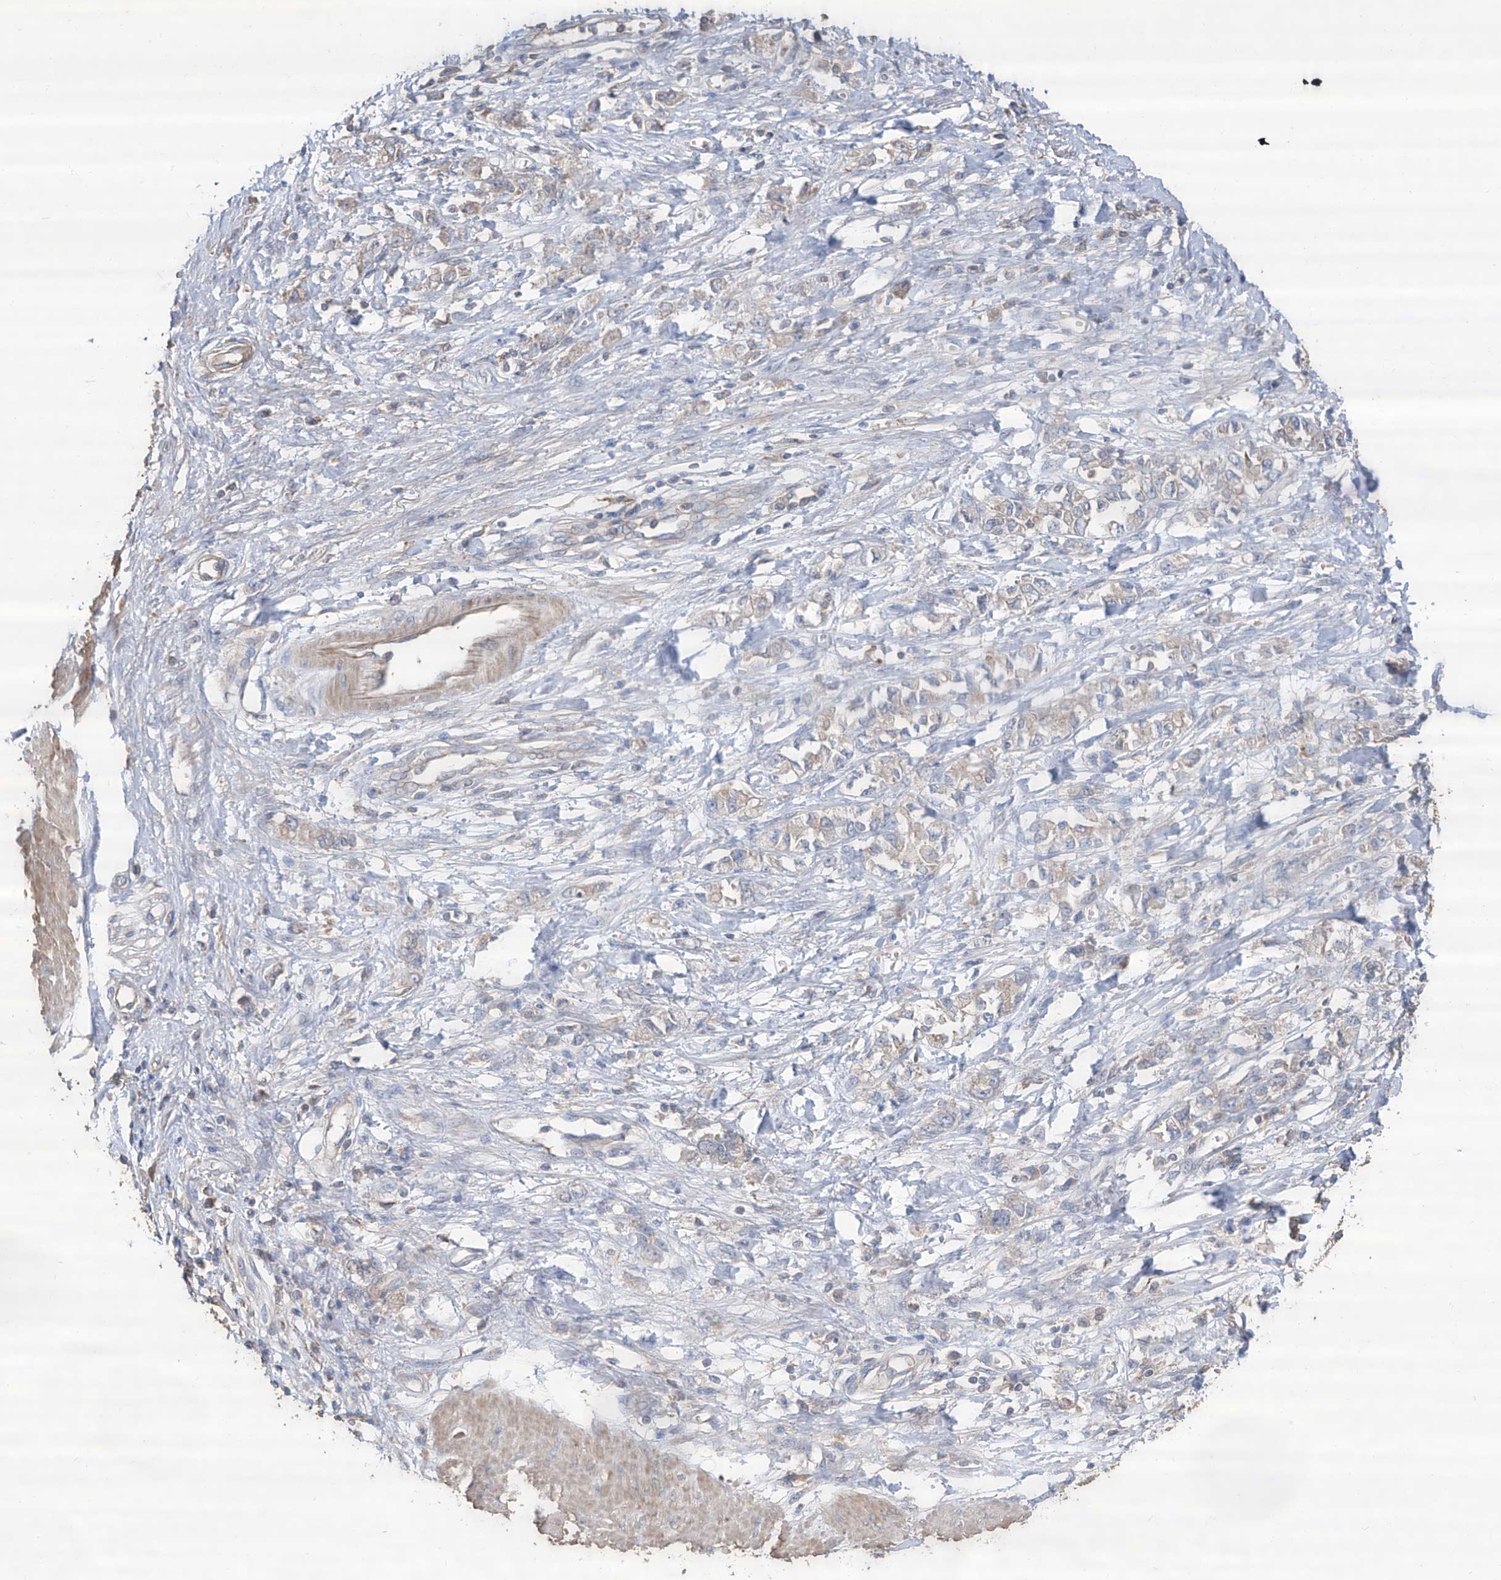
{"staining": {"intensity": "negative", "quantity": "none", "location": "none"}, "tissue": "stomach cancer", "cell_type": "Tumor cells", "image_type": "cancer", "snomed": [{"axis": "morphology", "description": "Adenocarcinoma, NOS"}, {"axis": "topography", "description": "Stomach"}], "caption": "An image of human stomach cancer (adenocarcinoma) is negative for staining in tumor cells. (DAB (3,3'-diaminobenzidine) immunohistochemistry (IHC), high magnification).", "gene": "EDN1", "patient": {"sex": "female", "age": 76}}